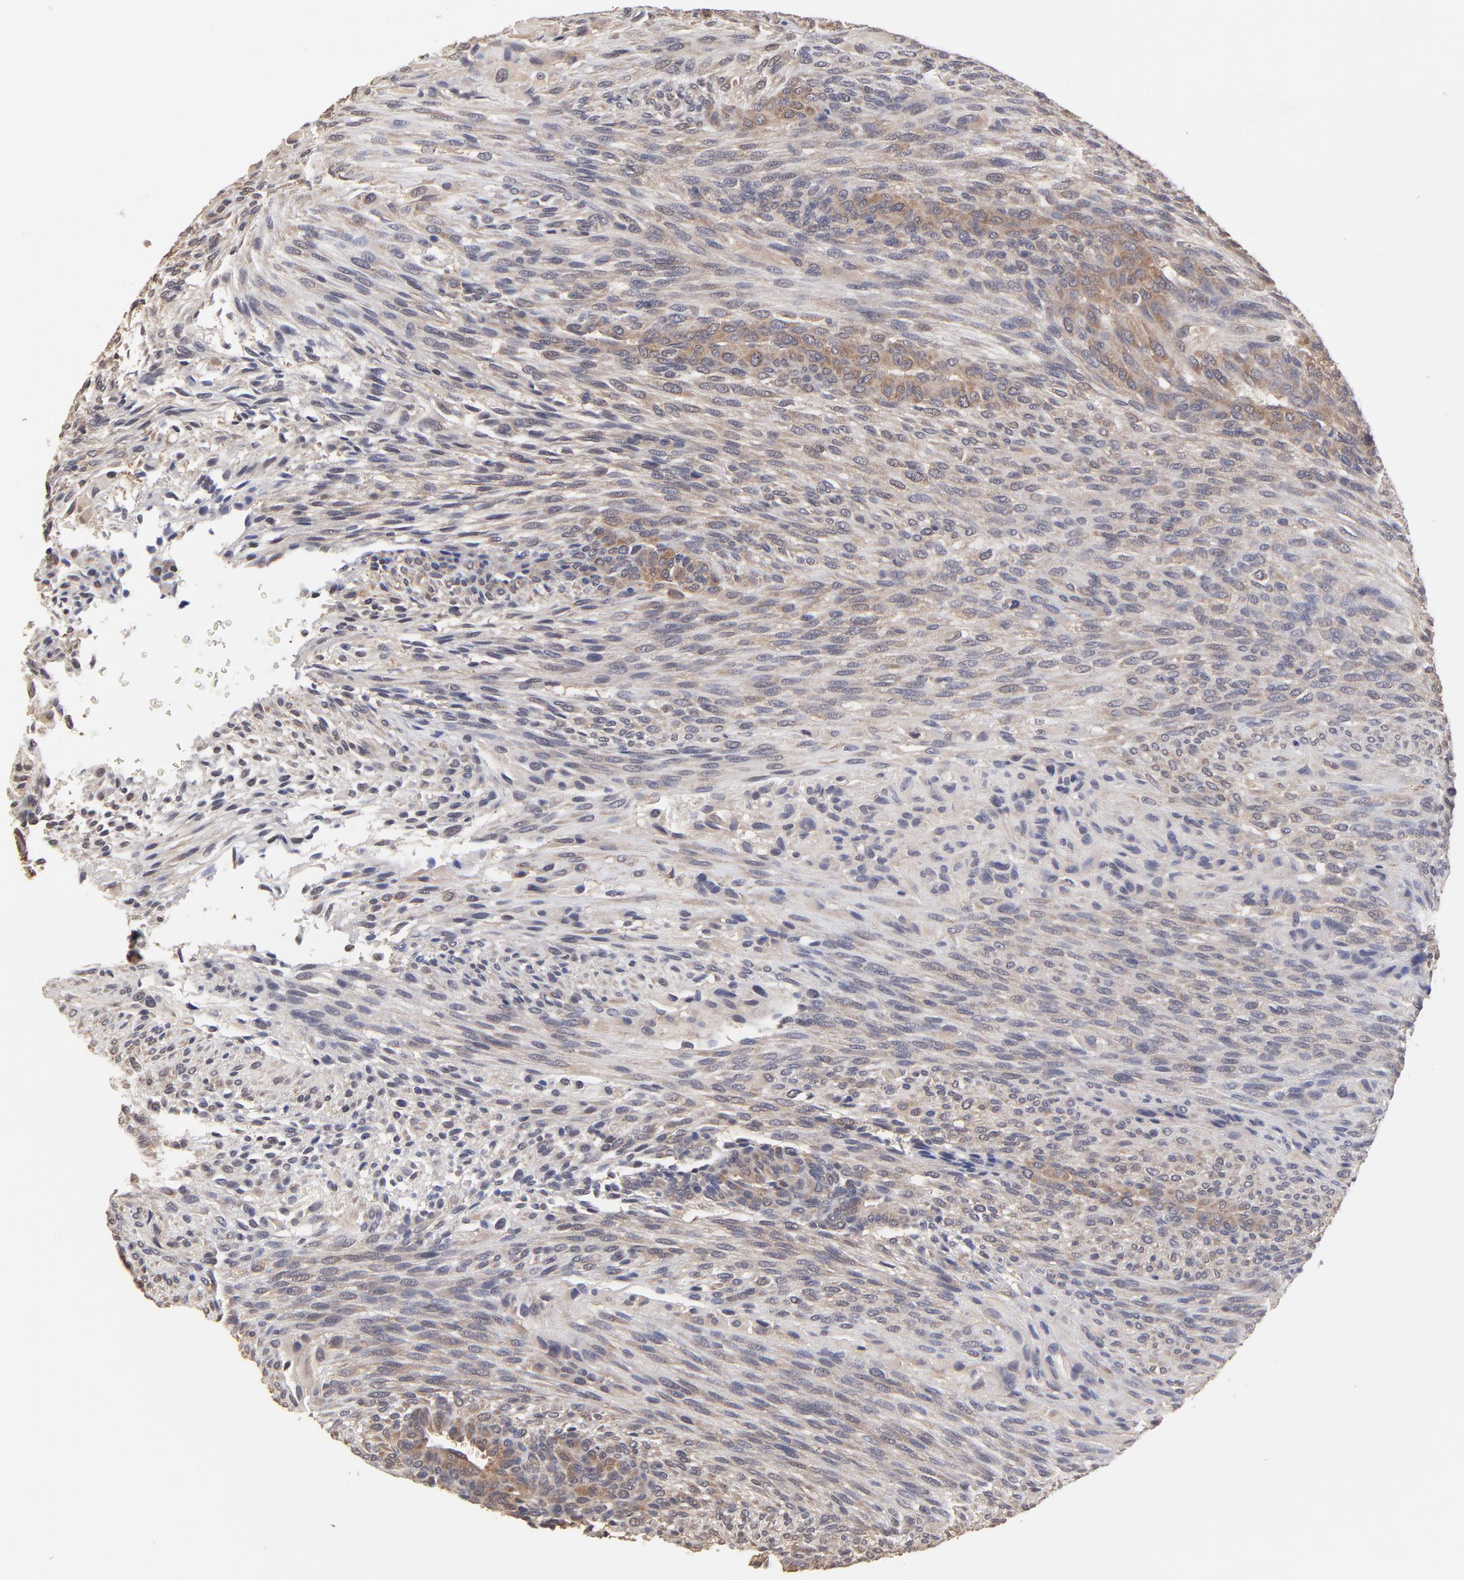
{"staining": {"intensity": "weak", "quantity": "25%-75%", "location": "cytoplasmic/membranous"}, "tissue": "glioma", "cell_type": "Tumor cells", "image_type": "cancer", "snomed": [{"axis": "morphology", "description": "Glioma, malignant, High grade"}, {"axis": "topography", "description": "Cerebral cortex"}], "caption": "Immunohistochemistry (DAB) staining of human malignant glioma (high-grade) demonstrates weak cytoplasmic/membranous protein staining in about 25%-75% of tumor cells. Ihc stains the protein in brown and the nuclei are stained blue.", "gene": "CCT2", "patient": {"sex": "female", "age": 55}}